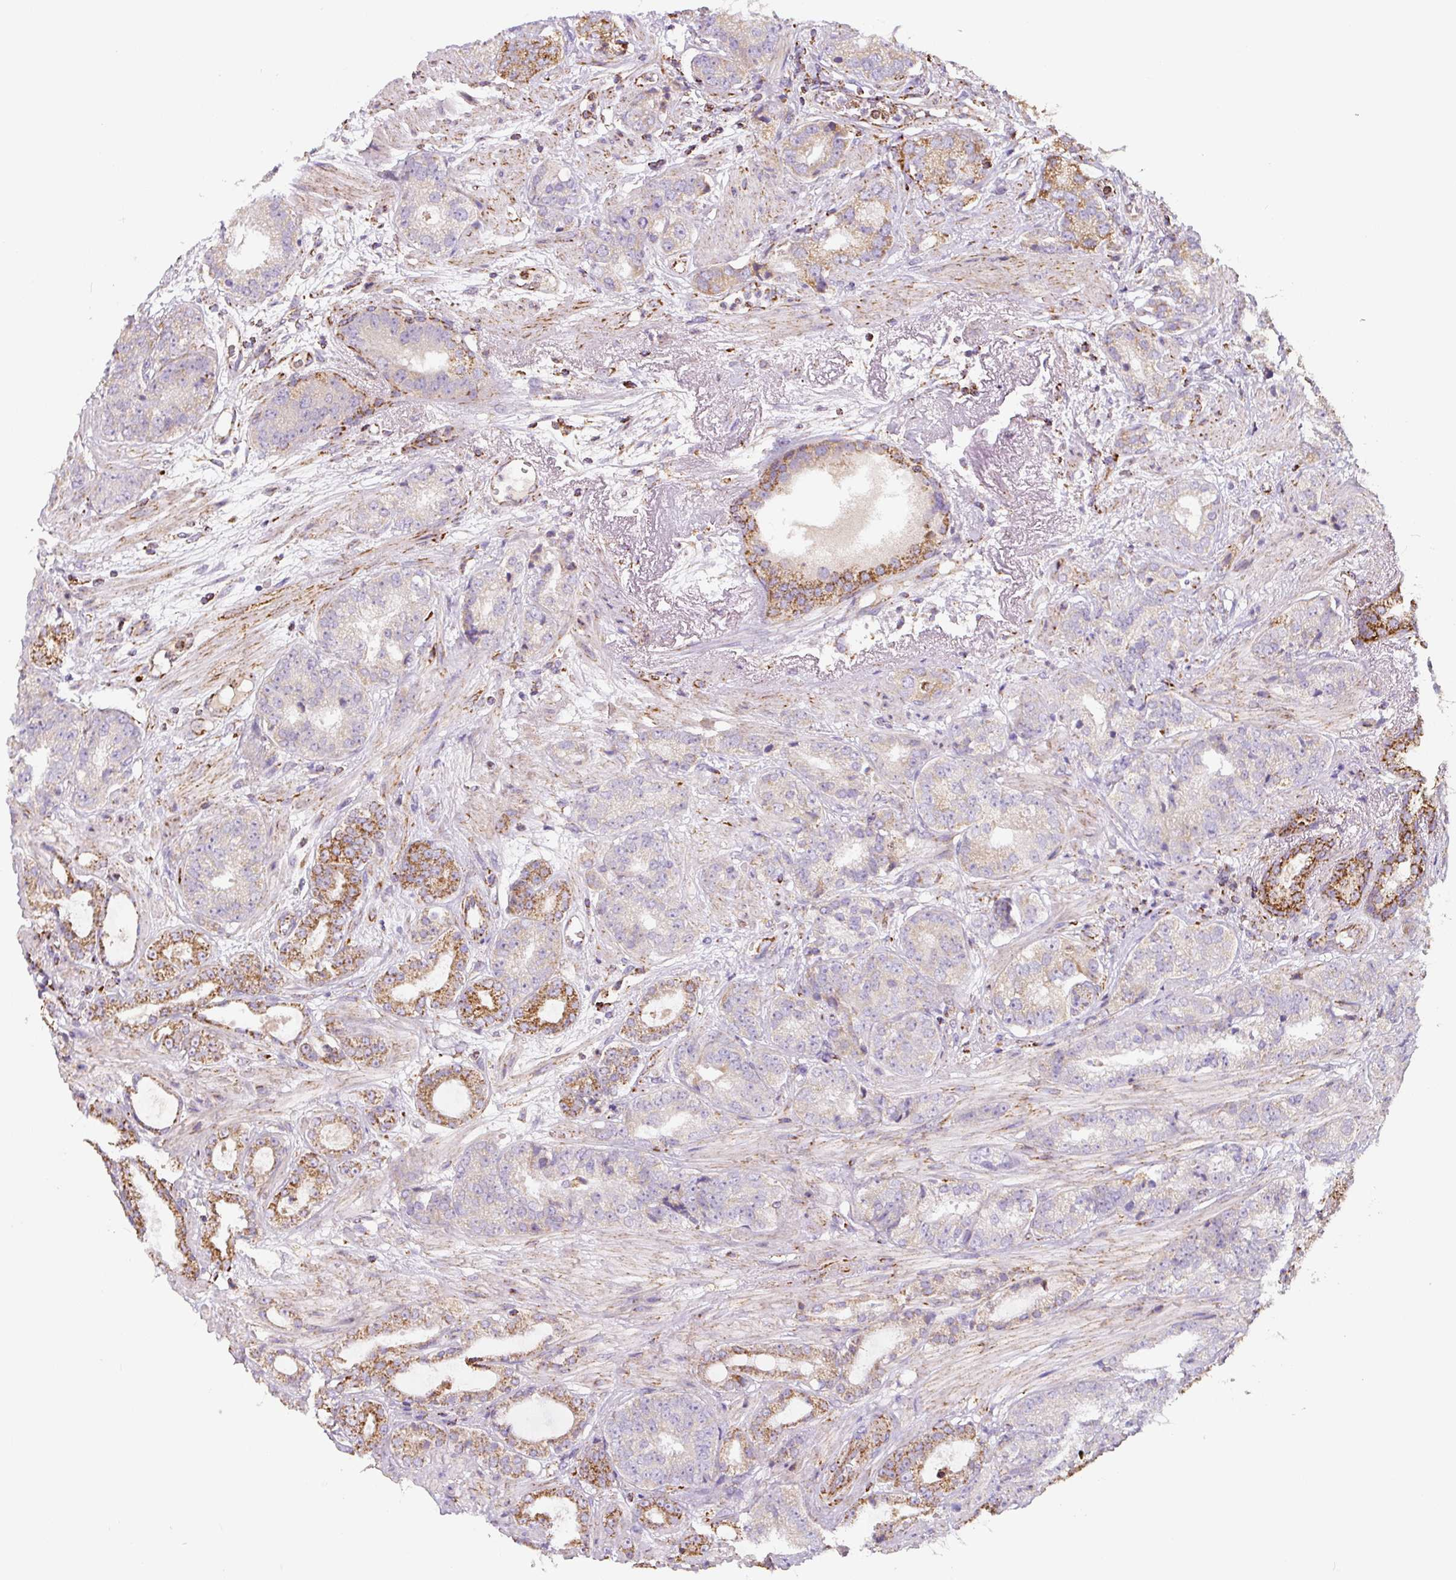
{"staining": {"intensity": "moderate", "quantity": "<25%", "location": "cytoplasmic/membranous"}, "tissue": "prostate cancer", "cell_type": "Tumor cells", "image_type": "cancer", "snomed": [{"axis": "morphology", "description": "Adenocarcinoma, High grade"}, {"axis": "topography", "description": "Prostate"}], "caption": "Brown immunohistochemical staining in high-grade adenocarcinoma (prostate) exhibits moderate cytoplasmic/membranous staining in approximately <25% of tumor cells.", "gene": "MT-CO2", "patient": {"sex": "male", "age": 71}}